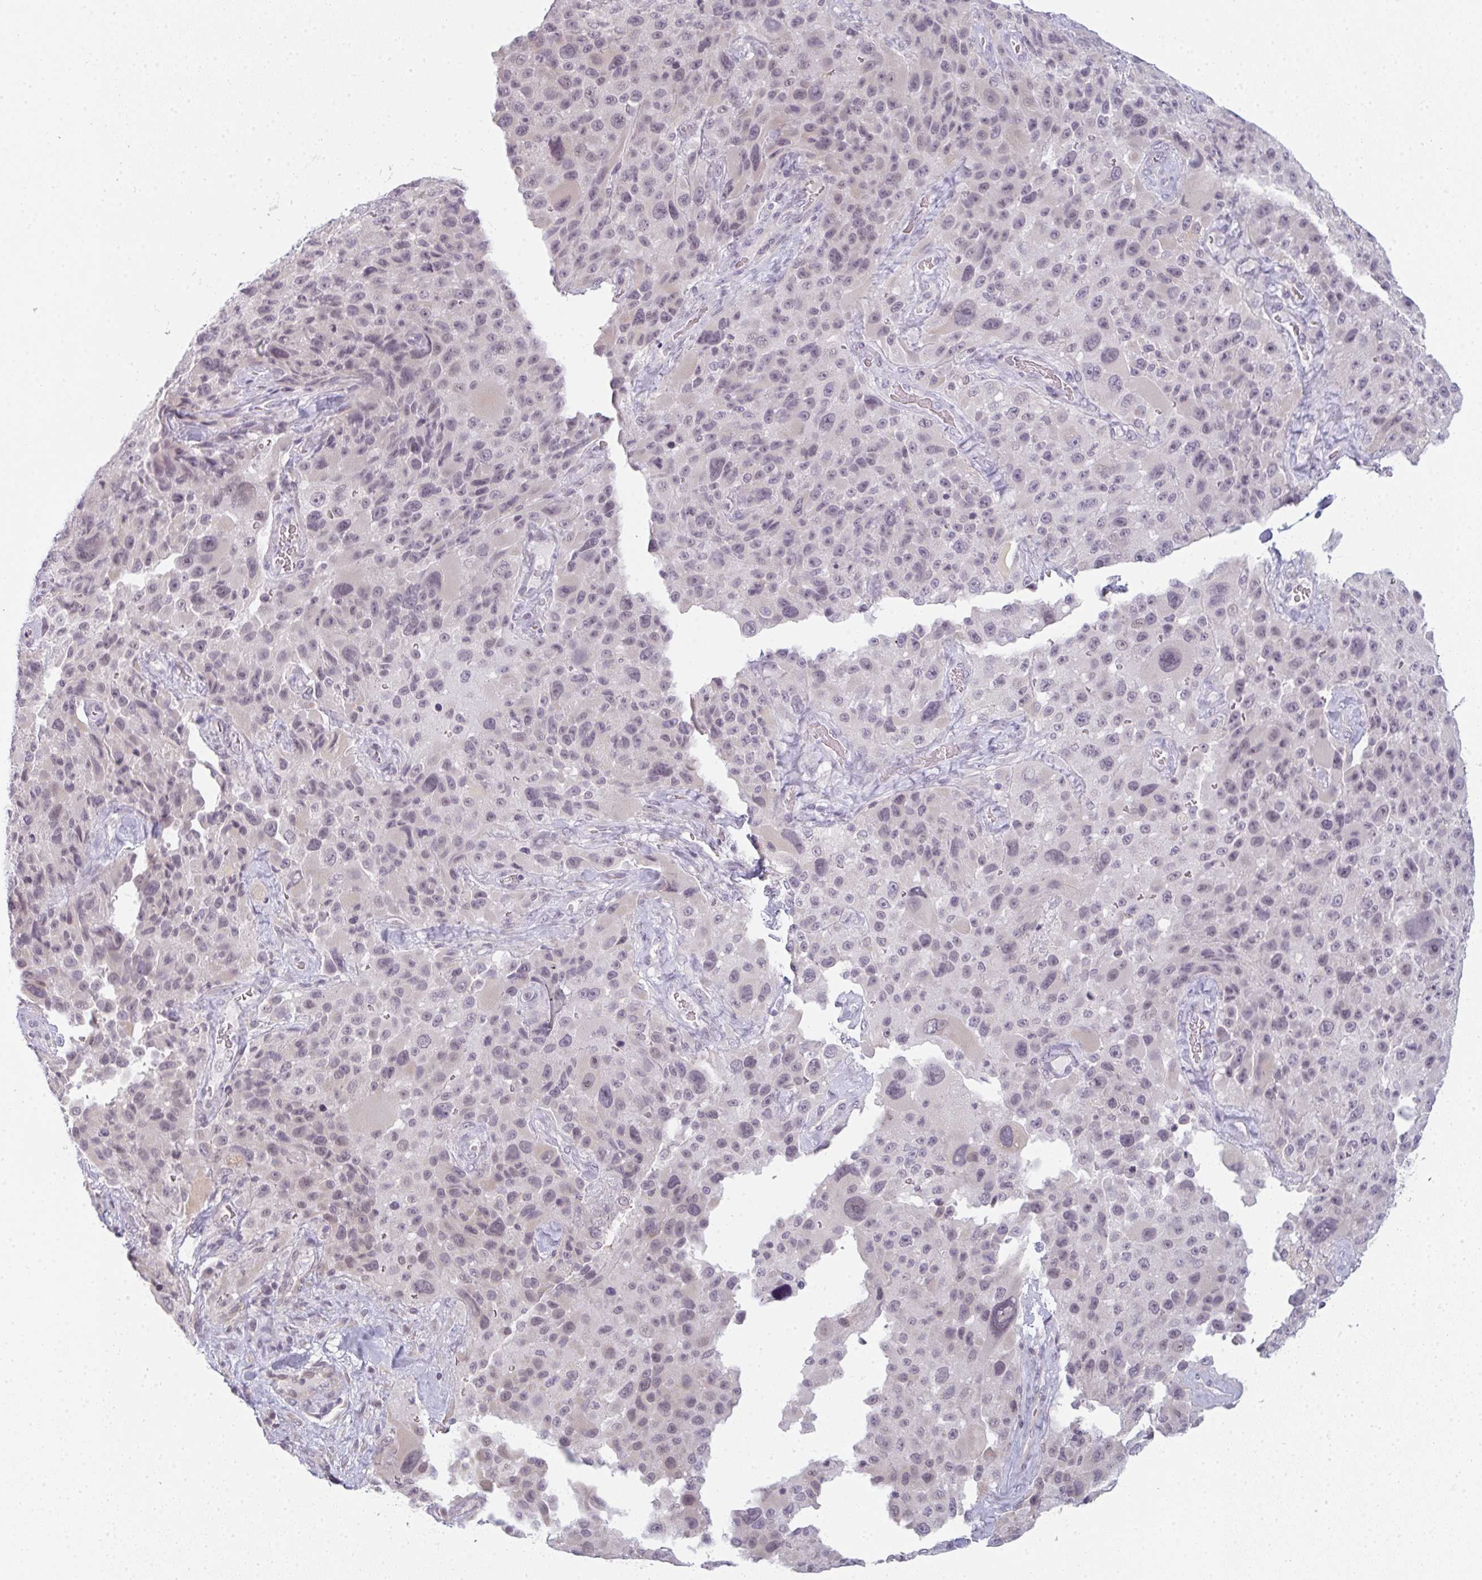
{"staining": {"intensity": "weak", "quantity": "<25%", "location": "nuclear"}, "tissue": "melanoma", "cell_type": "Tumor cells", "image_type": "cancer", "snomed": [{"axis": "morphology", "description": "Malignant melanoma, Metastatic site"}, {"axis": "topography", "description": "Lymph node"}], "caption": "Human melanoma stained for a protein using immunohistochemistry demonstrates no positivity in tumor cells.", "gene": "RBBP6", "patient": {"sex": "male", "age": 62}}